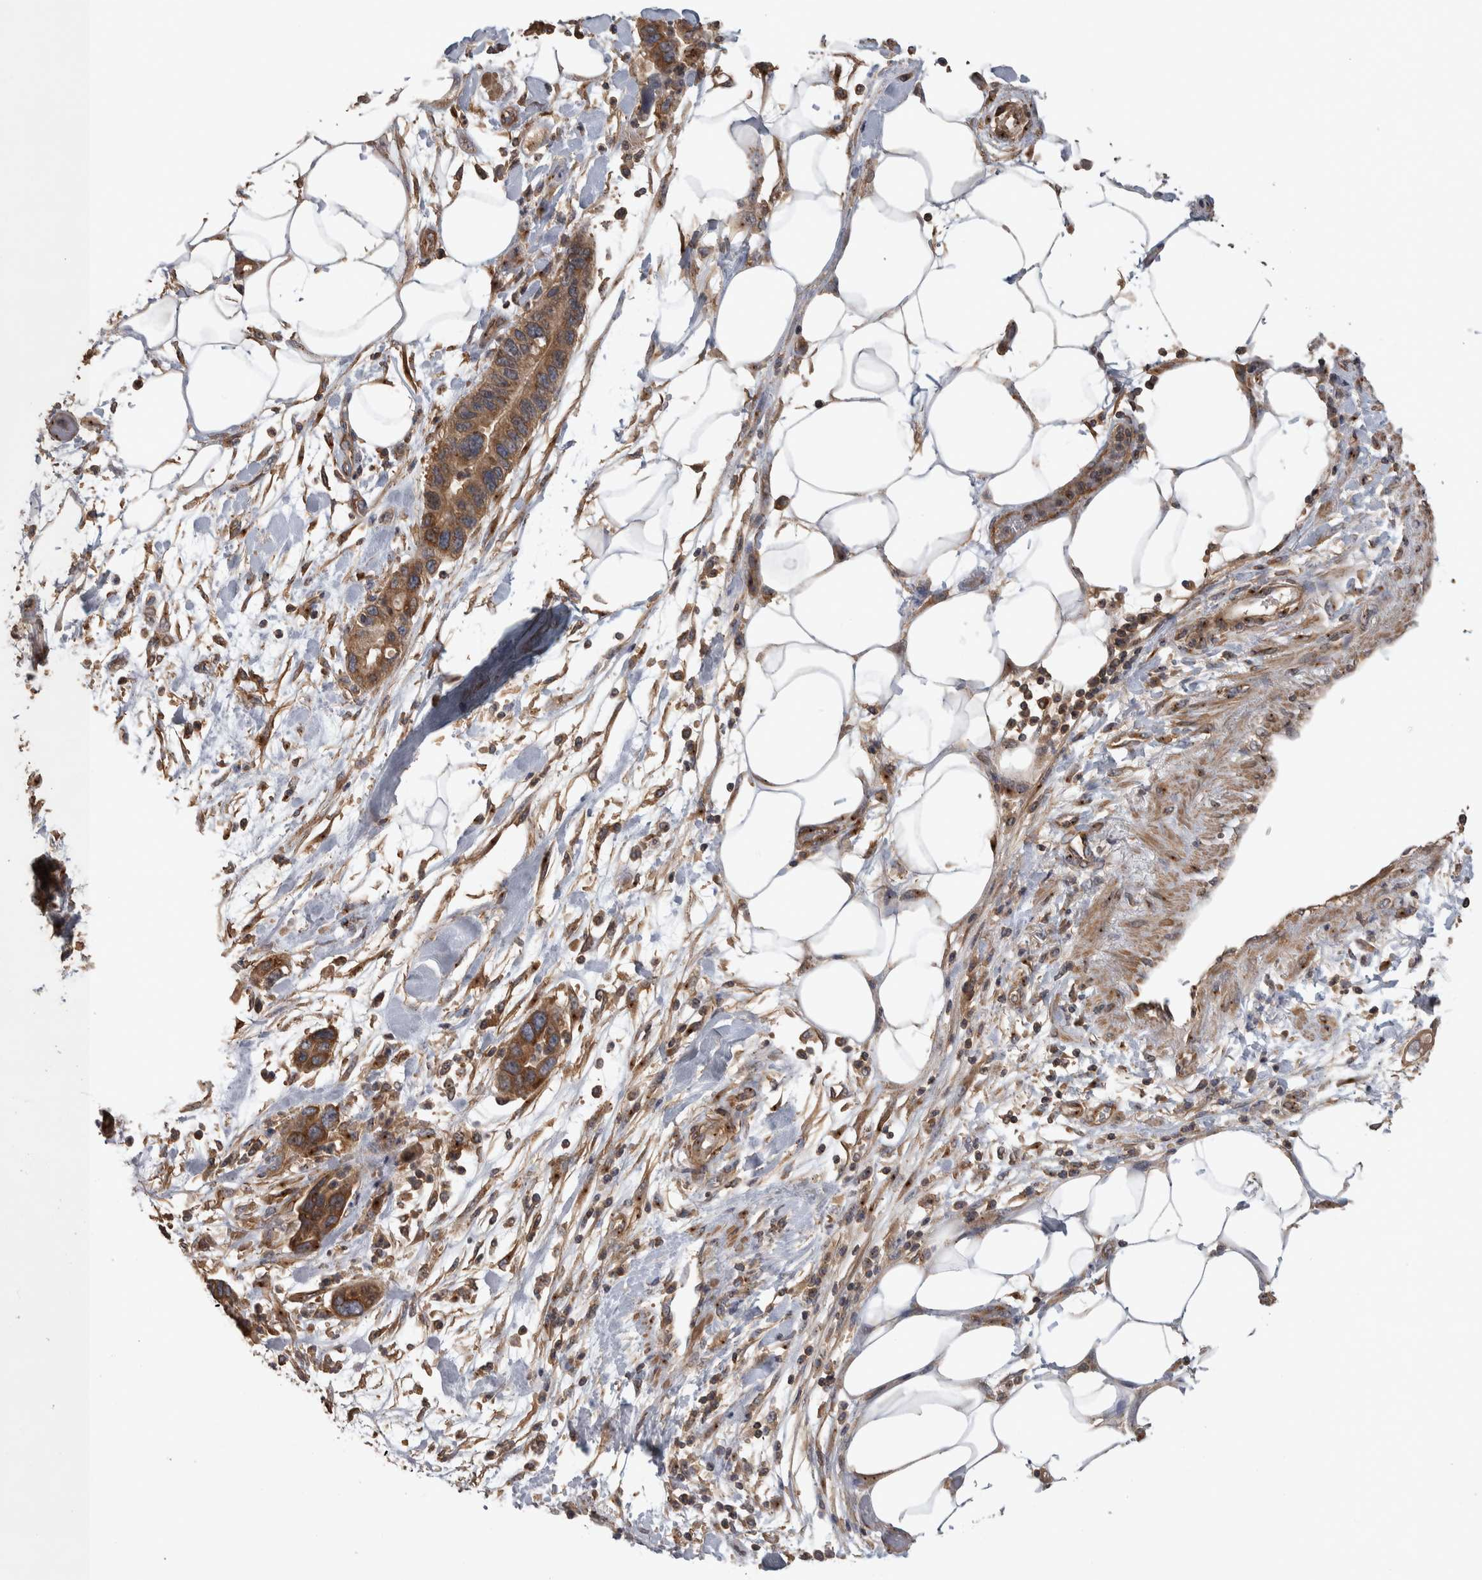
{"staining": {"intensity": "moderate", "quantity": ">75%", "location": "cytoplasmic/membranous"}, "tissue": "pancreatic cancer", "cell_type": "Tumor cells", "image_type": "cancer", "snomed": [{"axis": "morphology", "description": "Normal tissue, NOS"}, {"axis": "morphology", "description": "Adenocarcinoma, NOS"}, {"axis": "topography", "description": "Pancreas"}], "caption": "An image of adenocarcinoma (pancreatic) stained for a protein reveals moderate cytoplasmic/membranous brown staining in tumor cells.", "gene": "IFRD1", "patient": {"sex": "female", "age": 71}}